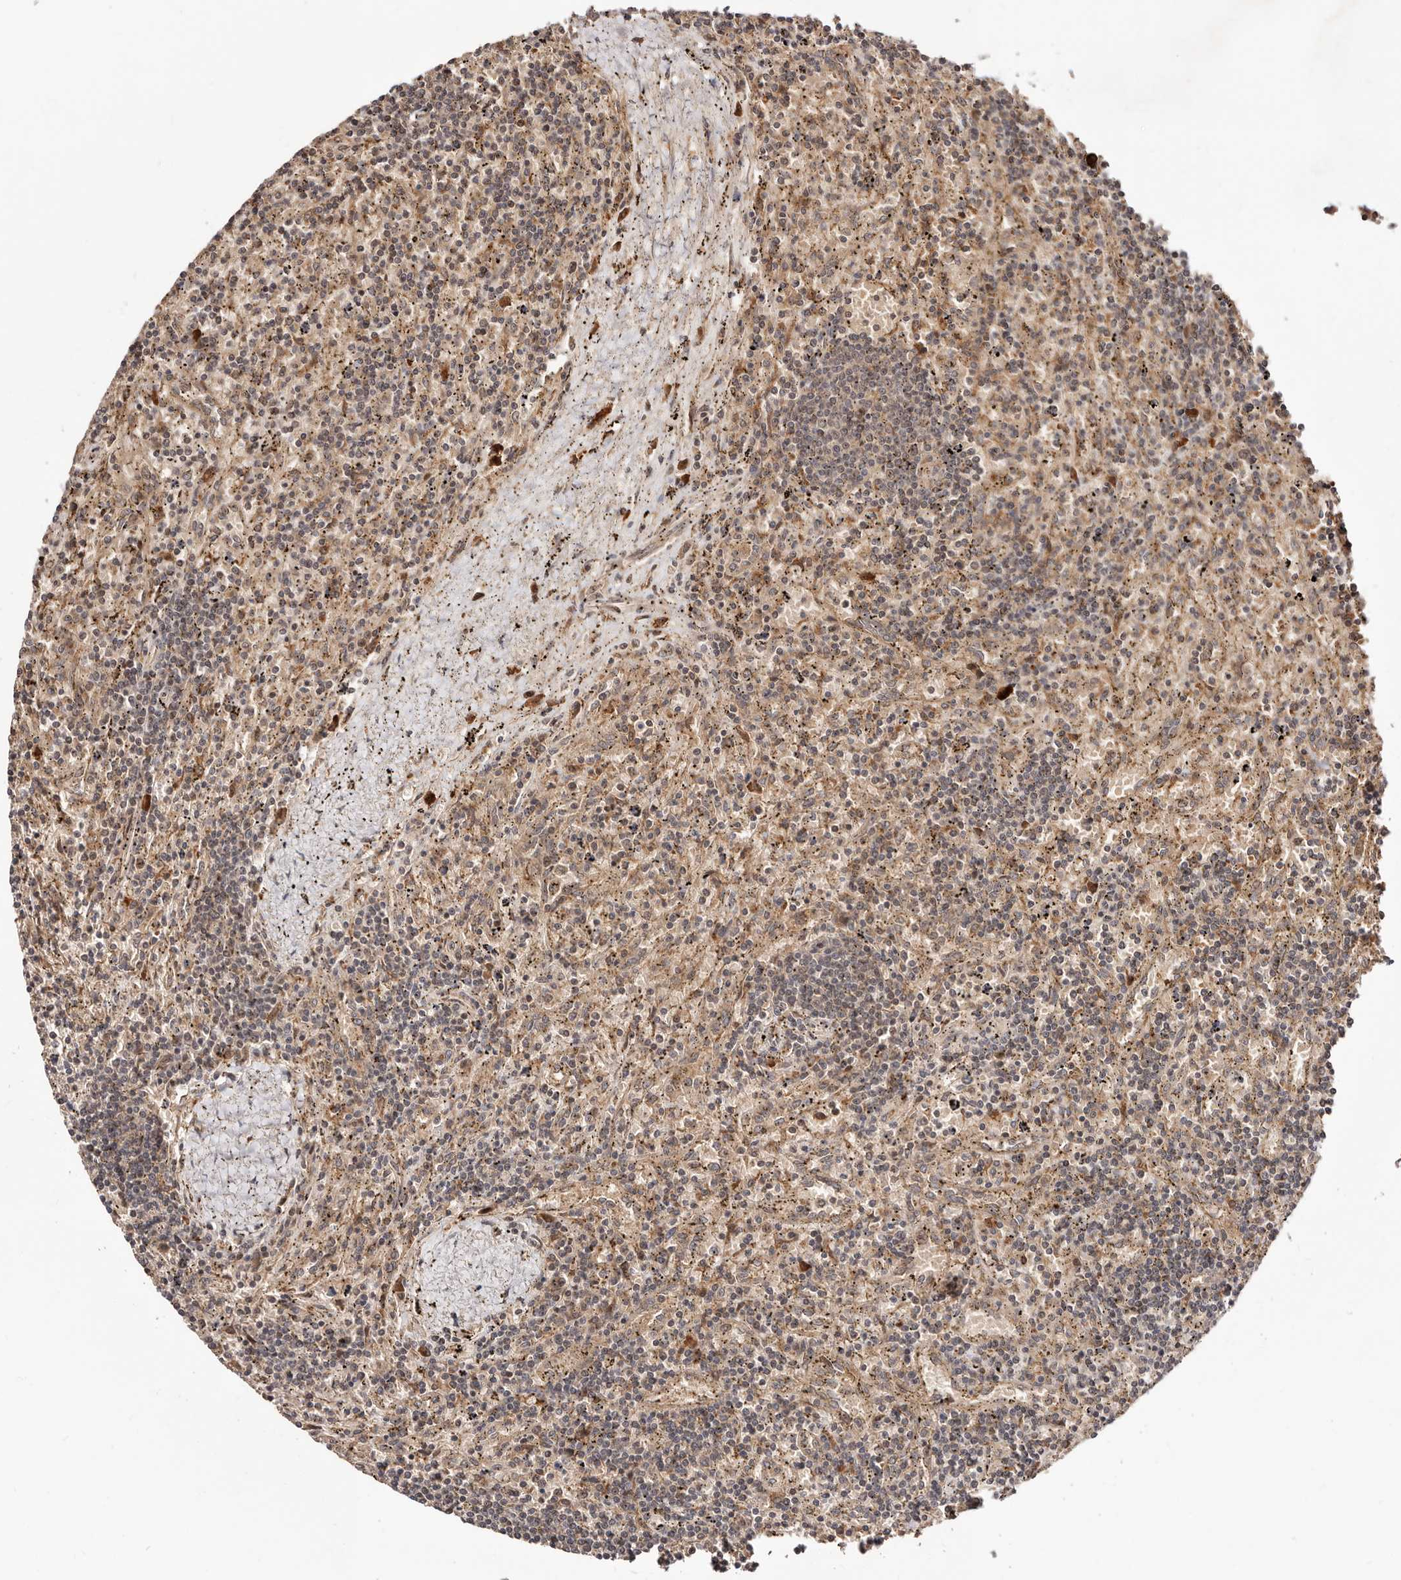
{"staining": {"intensity": "weak", "quantity": "<25%", "location": "nuclear"}, "tissue": "lymphoma", "cell_type": "Tumor cells", "image_type": "cancer", "snomed": [{"axis": "morphology", "description": "Malignant lymphoma, non-Hodgkin's type, Low grade"}, {"axis": "topography", "description": "Spleen"}], "caption": "Immunohistochemistry (IHC) of lymphoma exhibits no staining in tumor cells.", "gene": "APOL6", "patient": {"sex": "male", "age": 76}}